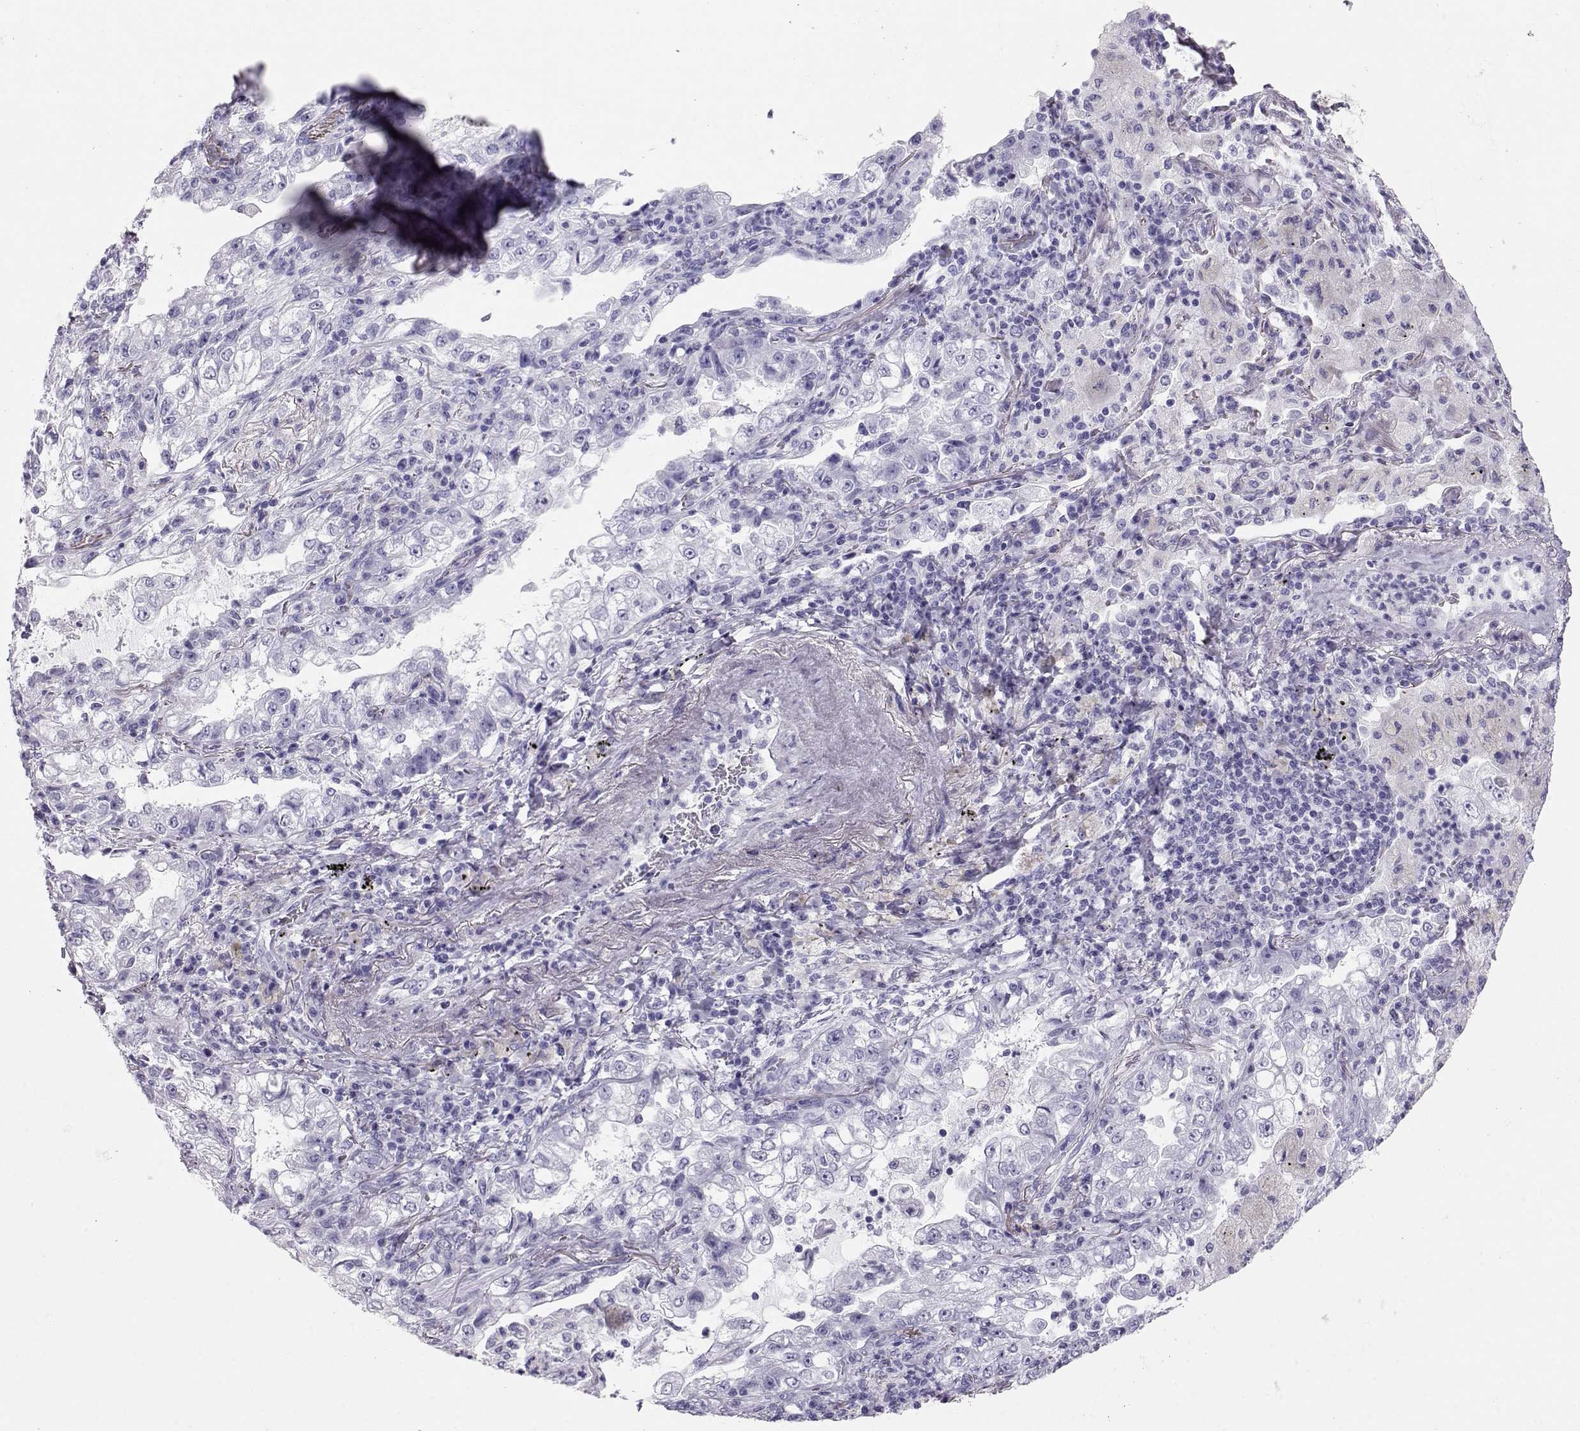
{"staining": {"intensity": "negative", "quantity": "none", "location": "none"}, "tissue": "lung cancer", "cell_type": "Tumor cells", "image_type": "cancer", "snomed": [{"axis": "morphology", "description": "Adenocarcinoma, NOS"}, {"axis": "topography", "description": "Lung"}], "caption": "This is an immunohistochemistry micrograph of human lung adenocarcinoma. There is no expression in tumor cells.", "gene": "RD3", "patient": {"sex": "female", "age": 73}}